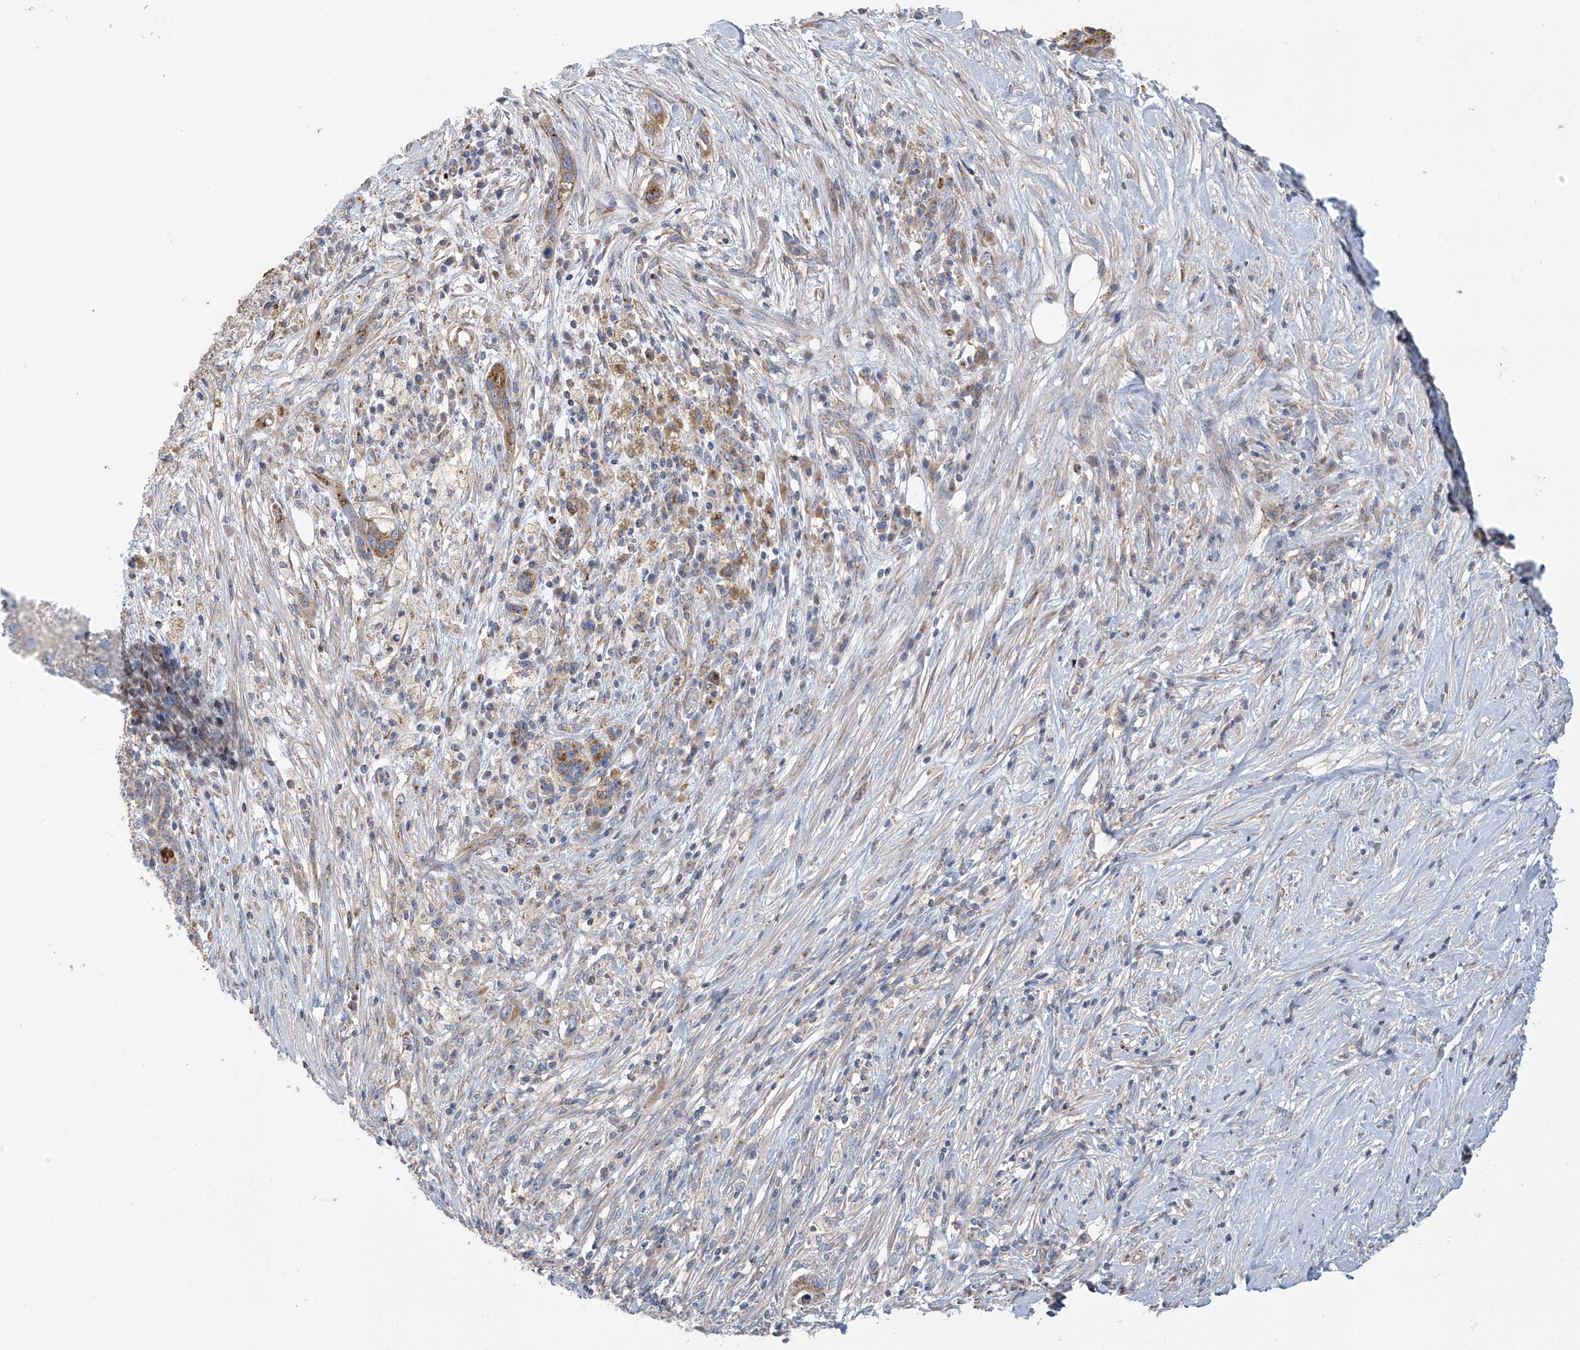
{"staining": {"intensity": "moderate", "quantity": ">75%", "location": "cytoplasmic/membranous"}, "tissue": "pancreatic cancer", "cell_type": "Tumor cells", "image_type": "cancer", "snomed": [{"axis": "morphology", "description": "Adenocarcinoma, NOS"}, {"axis": "topography", "description": "Pancreas"}], "caption": "Approximately >75% of tumor cells in pancreatic adenocarcinoma show moderate cytoplasmic/membranous protein staining as visualized by brown immunohistochemical staining.", "gene": "ITM2B", "patient": {"sex": "female", "age": 73}}